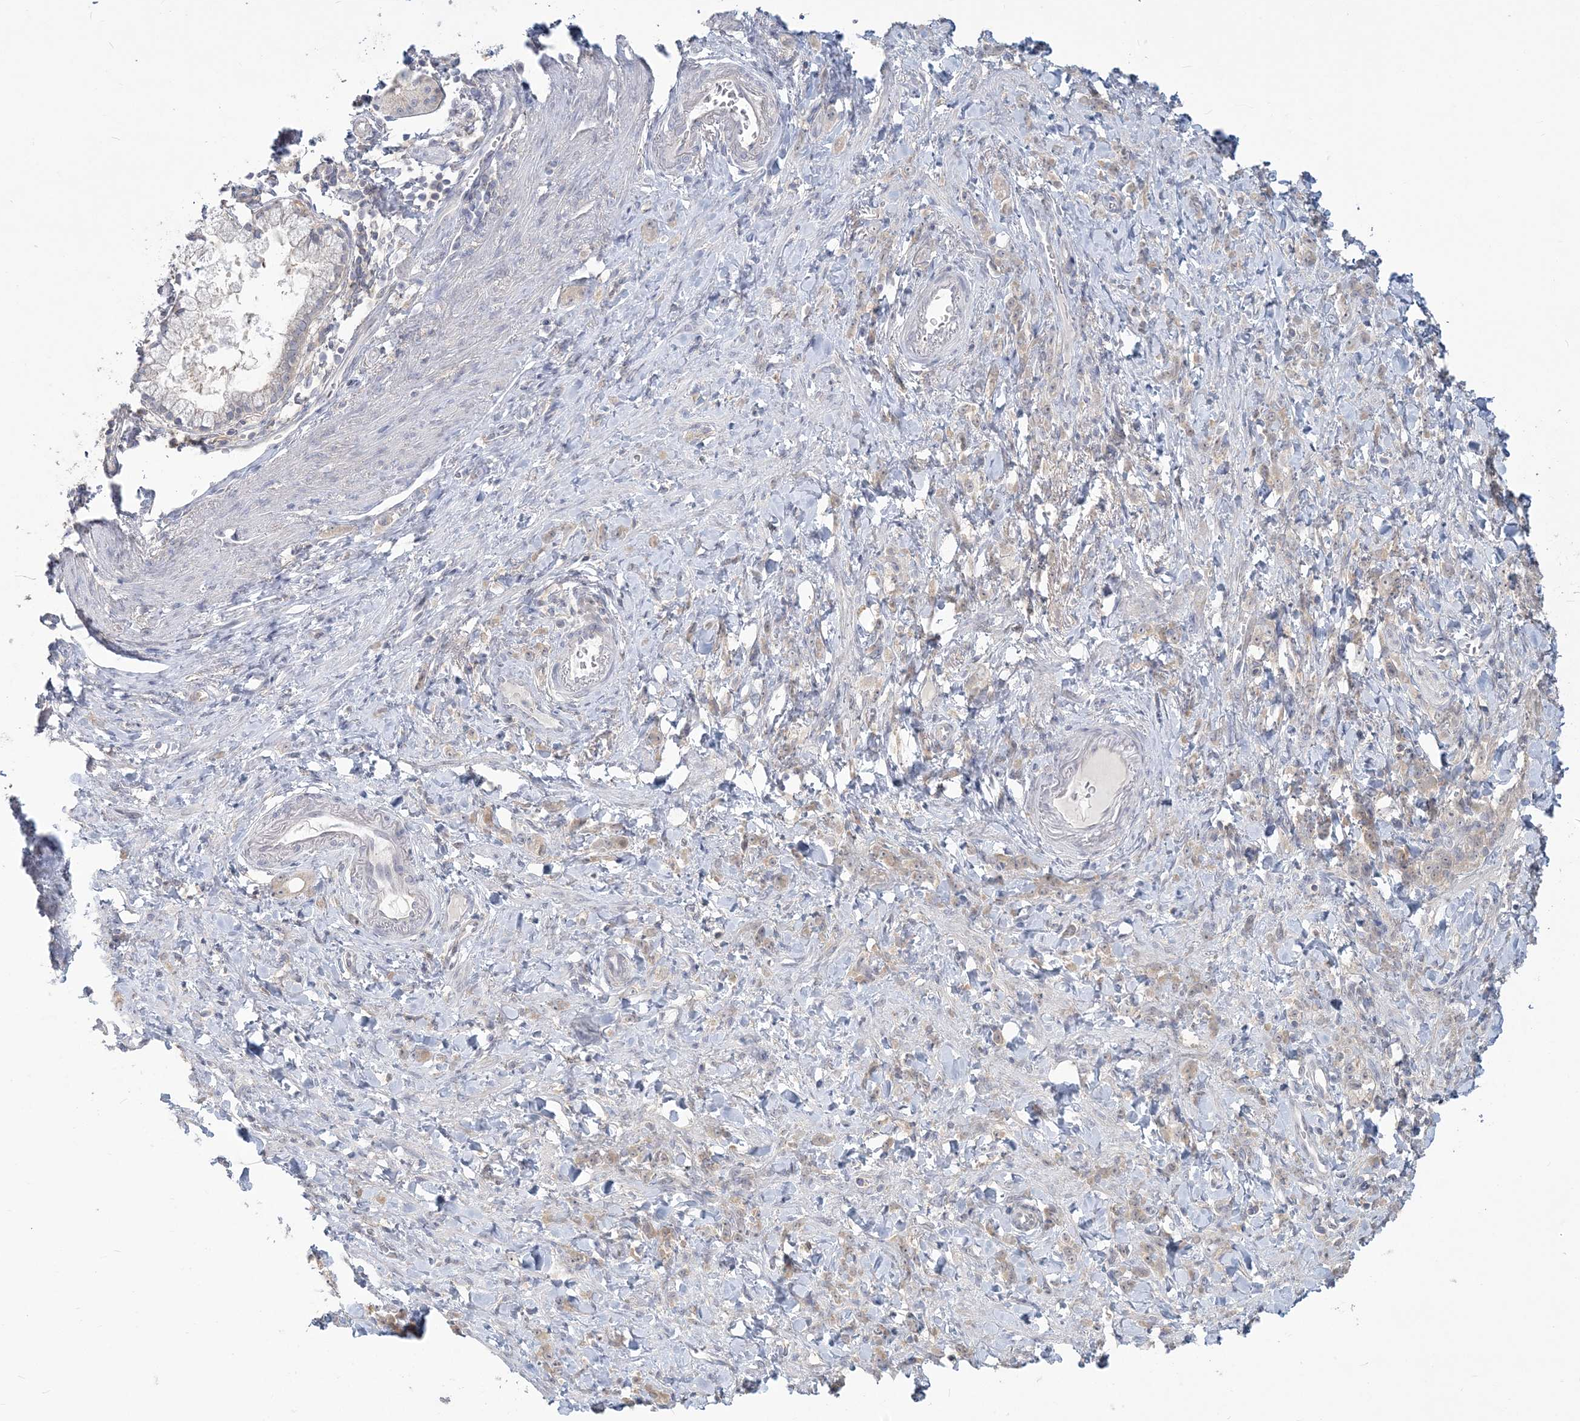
{"staining": {"intensity": "weak", "quantity": ">75%", "location": "cytoplasmic/membranous"}, "tissue": "stomach cancer", "cell_type": "Tumor cells", "image_type": "cancer", "snomed": [{"axis": "morphology", "description": "Normal tissue, NOS"}, {"axis": "morphology", "description": "Adenocarcinoma, NOS"}, {"axis": "topography", "description": "Stomach"}], "caption": "The histopathology image exhibits a brown stain indicating the presence of a protein in the cytoplasmic/membranous of tumor cells in stomach cancer (adenocarcinoma).", "gene": "ANKS1A", "patient": {"sex": "male", "age": 82}}